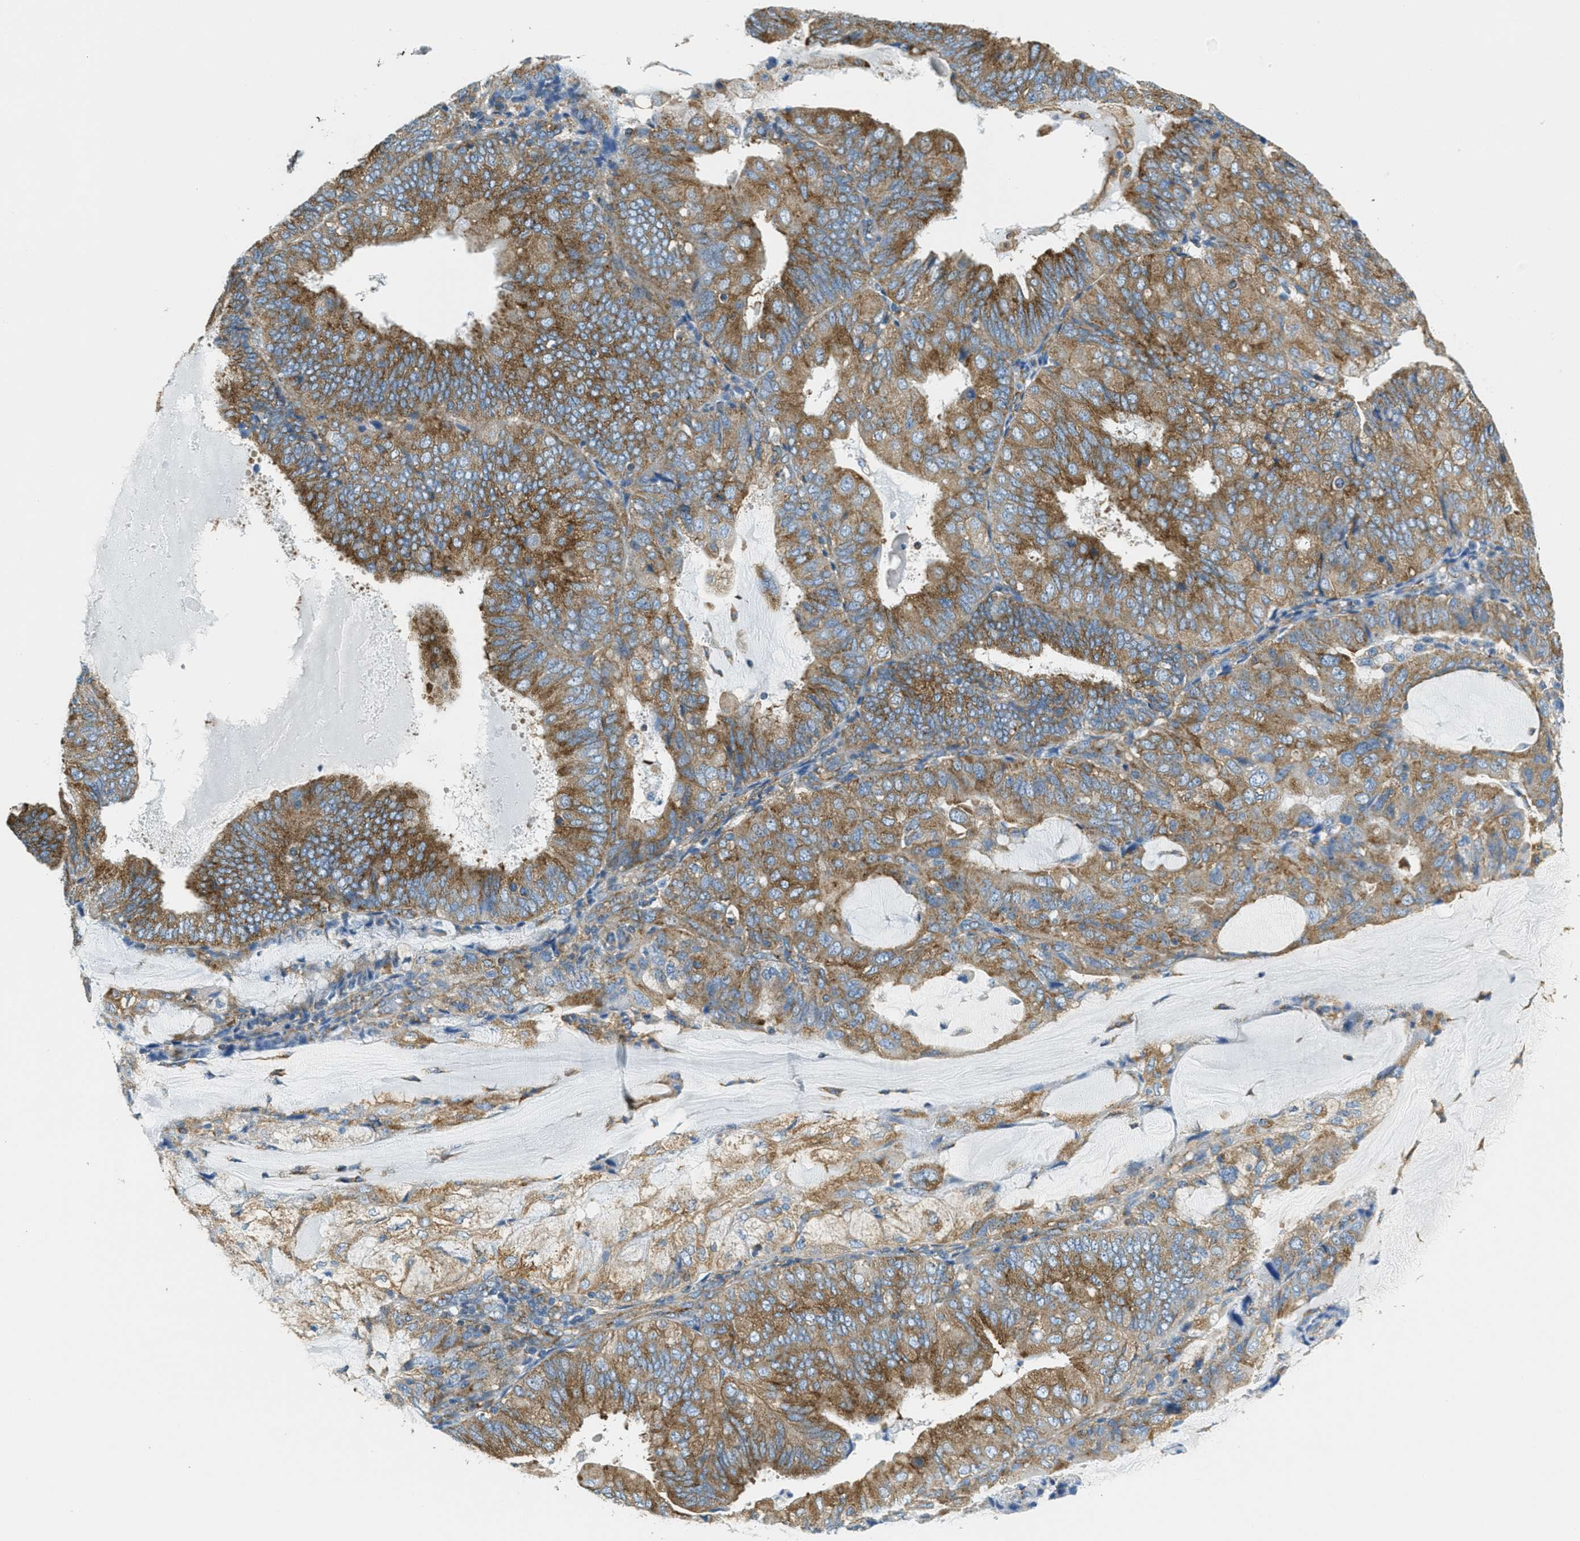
{"staining": {"intensity": "moderate", "quantity": ">75%", "location": "cytoplasmic/membranous"}, "tissue": "endometrial cancer", "cell_type": "Tumor cells", "image_type": "cancer", "snomed": [{"axis": "morphology", "description": "Adenocarcinoma, NOS"}, {"axis": "topography", "description": "Endometrium"}], "caption": "DAB (3,3'-diaminobenzidine) immunohistochemical staining of adenocarcinoma (endometrial) demonstrates moderate cytoplasmic/membranous protein staining in about >75% of tumor cells.", "gene": "AP2B1", "patient": {"sex": "female", "age": 81}}